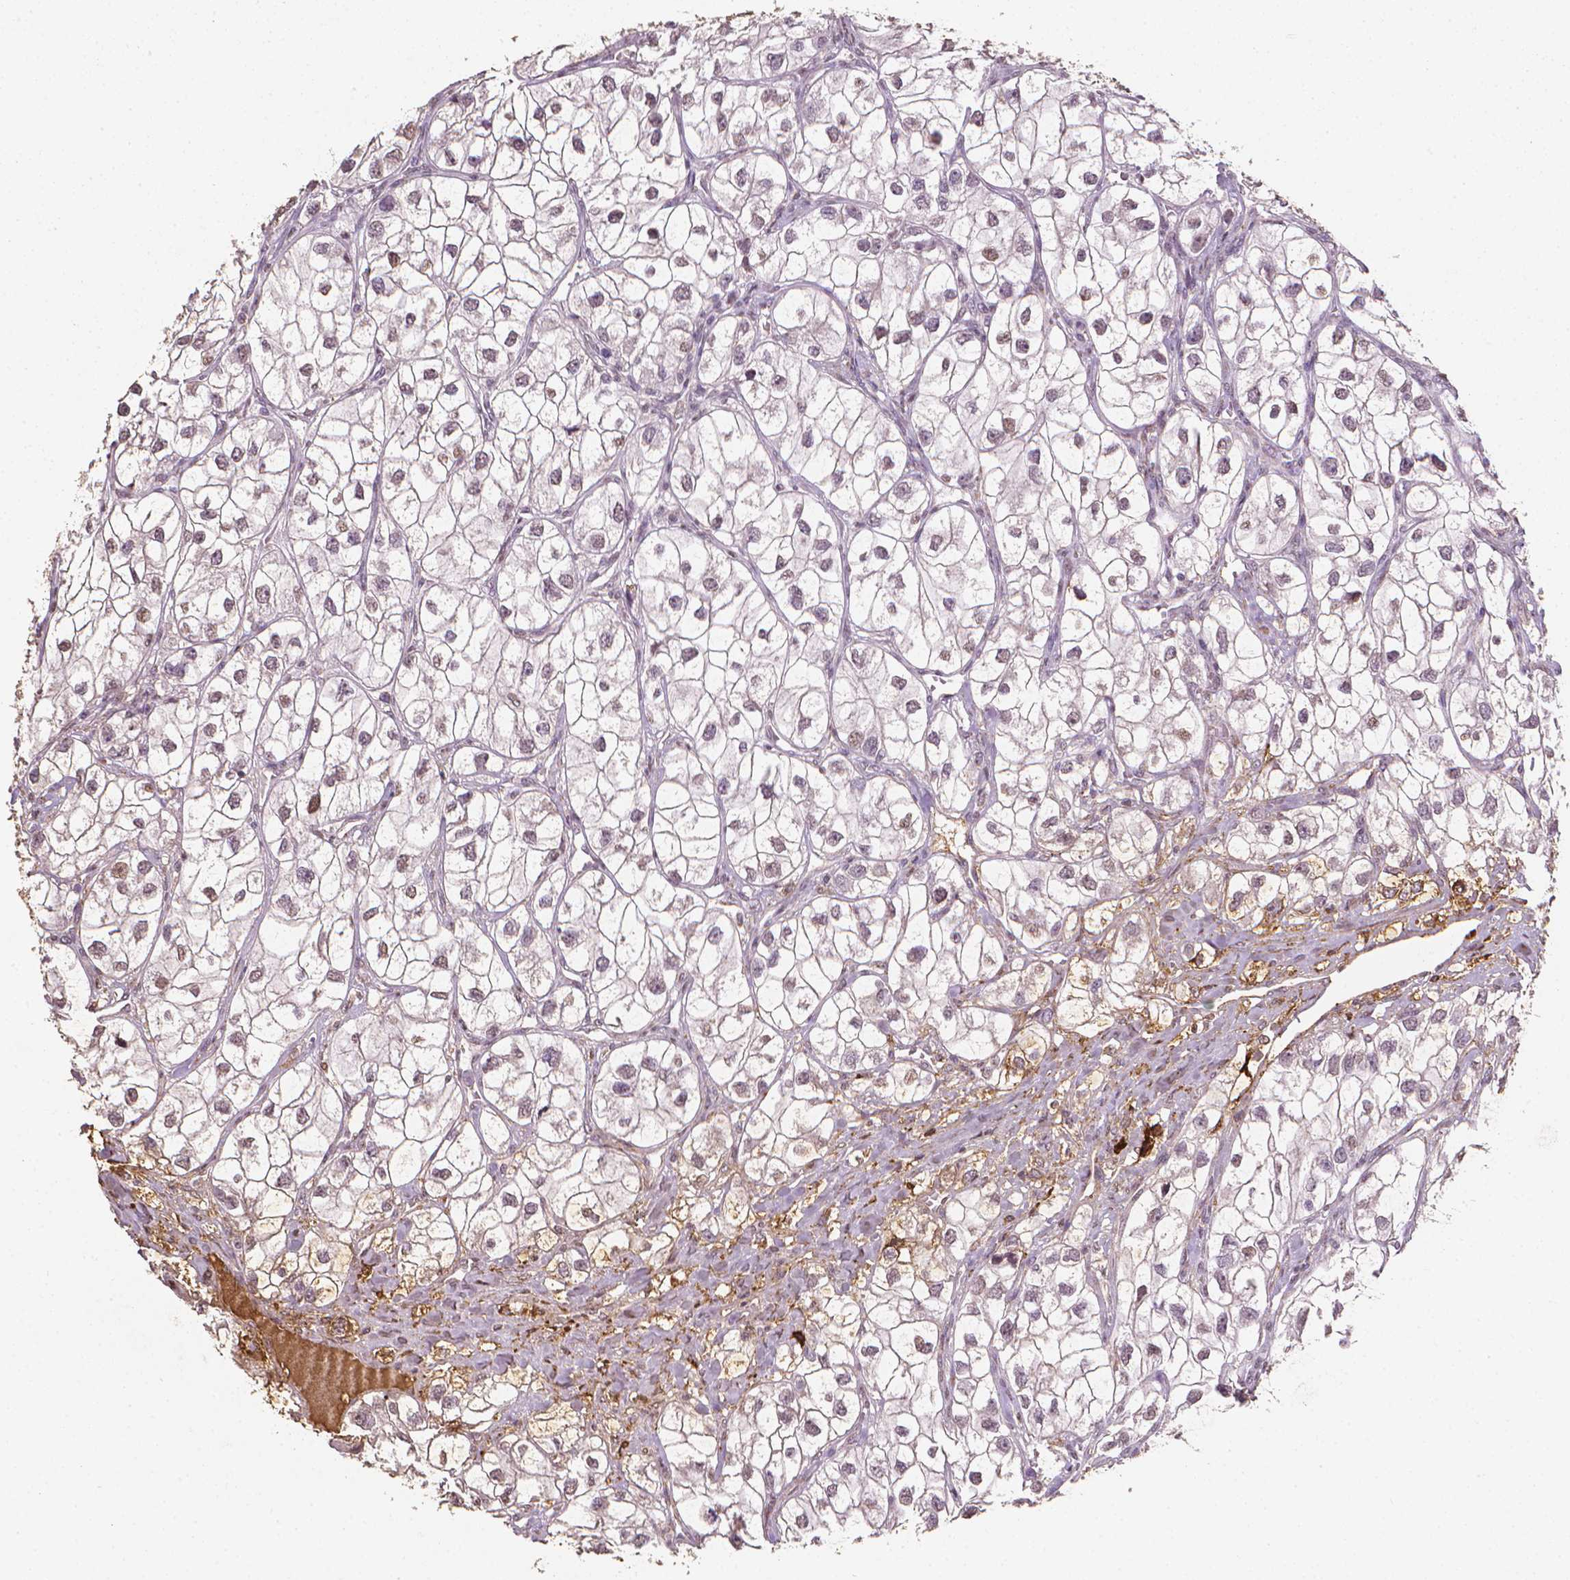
{"staining": {"intensity": "negative", "quantity": "none", "location": "none"}, "tissue": "renal cancer", "cell_type": "Tumor cells", "image_type": "cancer", "snomed": [{"axis": "morphology", "description": "Adenocarcinoma, NOS"}, {"axis": "topography", "description": "Kidney"}], "caption": "This is a micrograph of immunohistochemistry (IHC) staining of renal cancer, which shows no expression in tumor cells.", "gene": "DCN", "patient": {"sex": "male", "age": 59}}